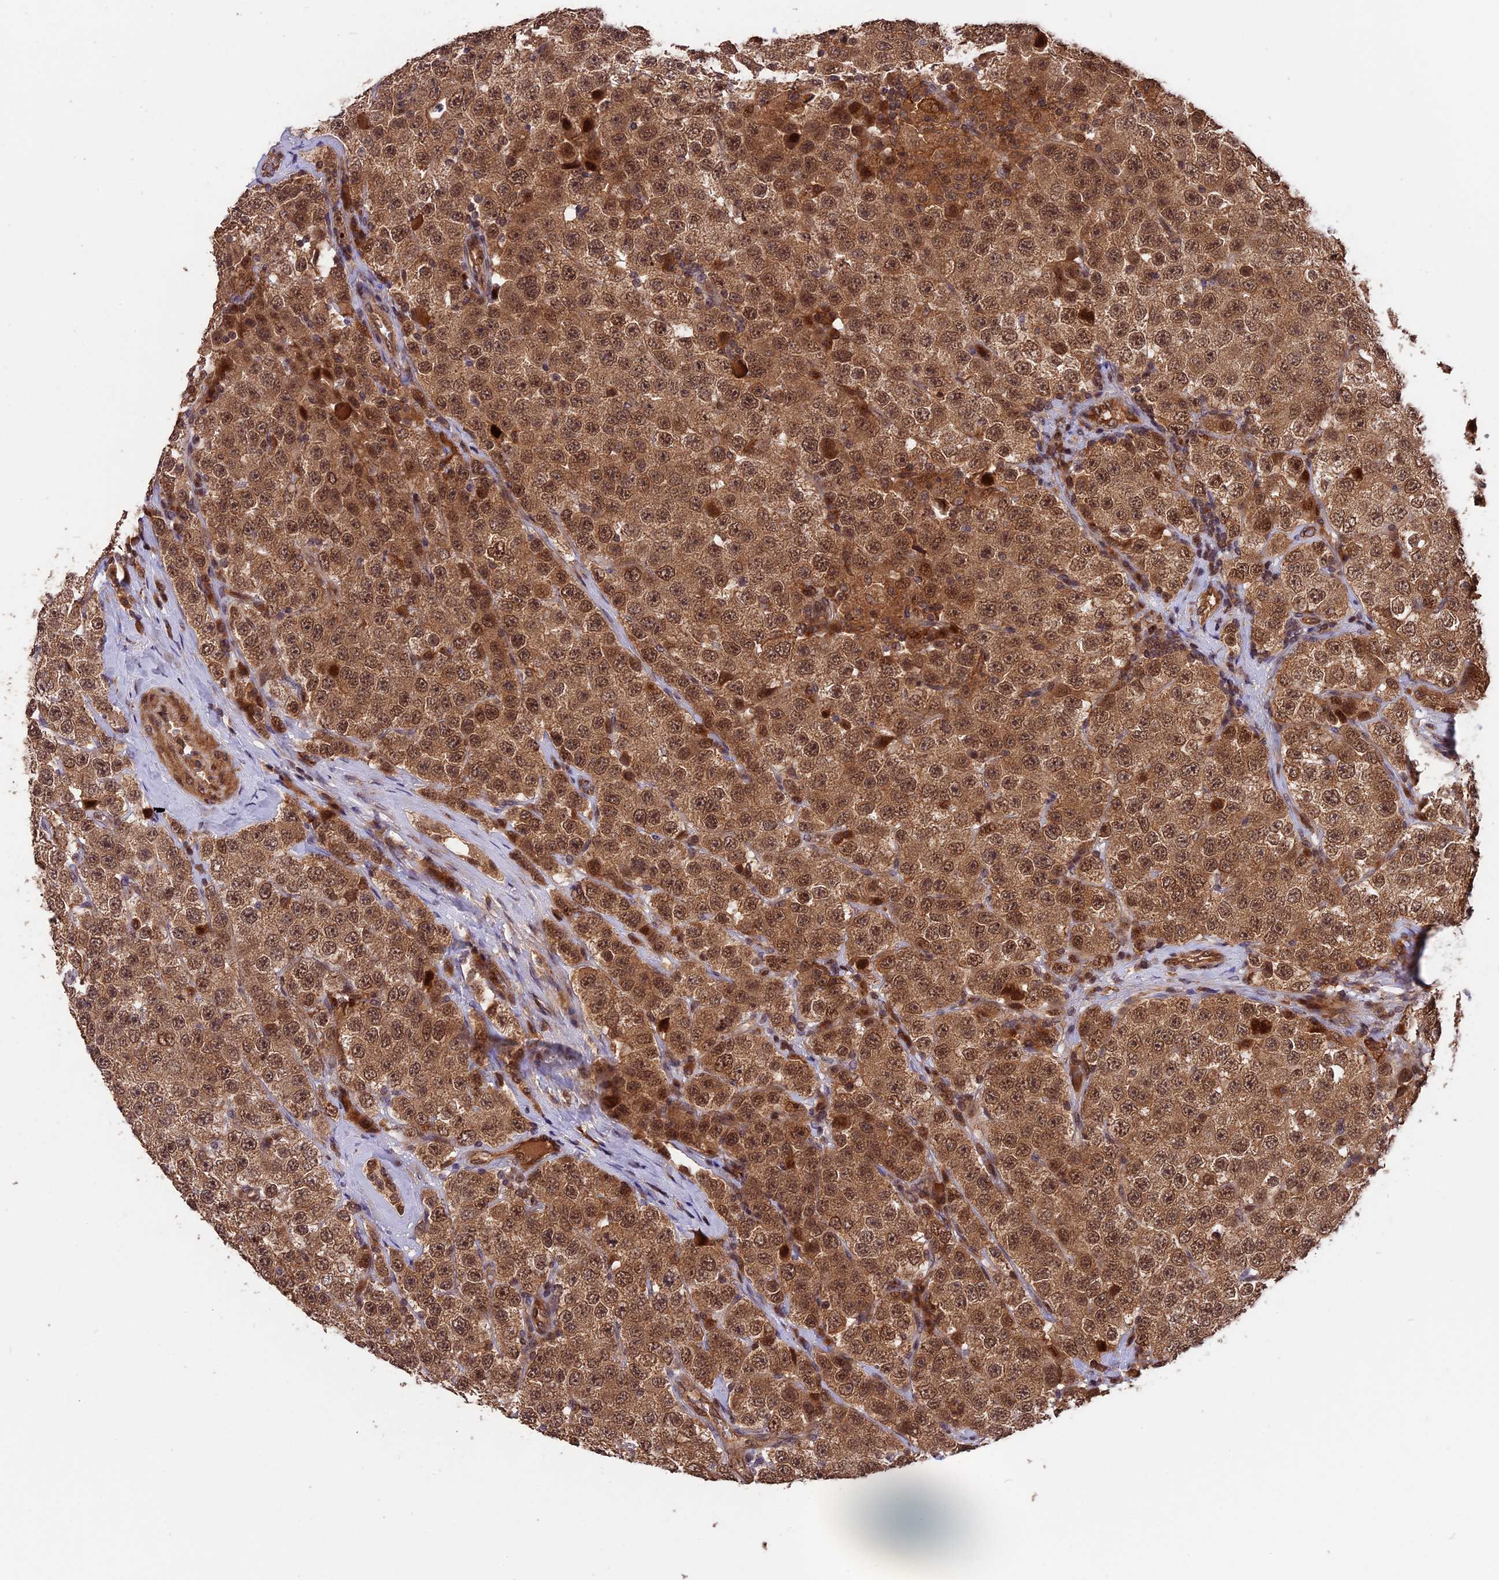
{"staining": {"intensity": "moderate", "quantity": ">75%", "location": "cytoplasmic/membranous,nuclear"}, "tissue": "testis cancer", "cell_type": "Tumor cells", "image_type": "cancer", "snomed": [{"axis": "morphology", "description": "Seminoma, NOS"}, {"axis": "topography", "description": "Testis"}], "caption": "DAB (3,3'-diaminobenzidine) immunohistochemical staining of testis cancer displays moderate cytoplasmic/membranous and nuclear protein positivity in about >75% of tumor cells.", "gene": "ESCO1", "patient": {"sex": "male", "age": 28}}